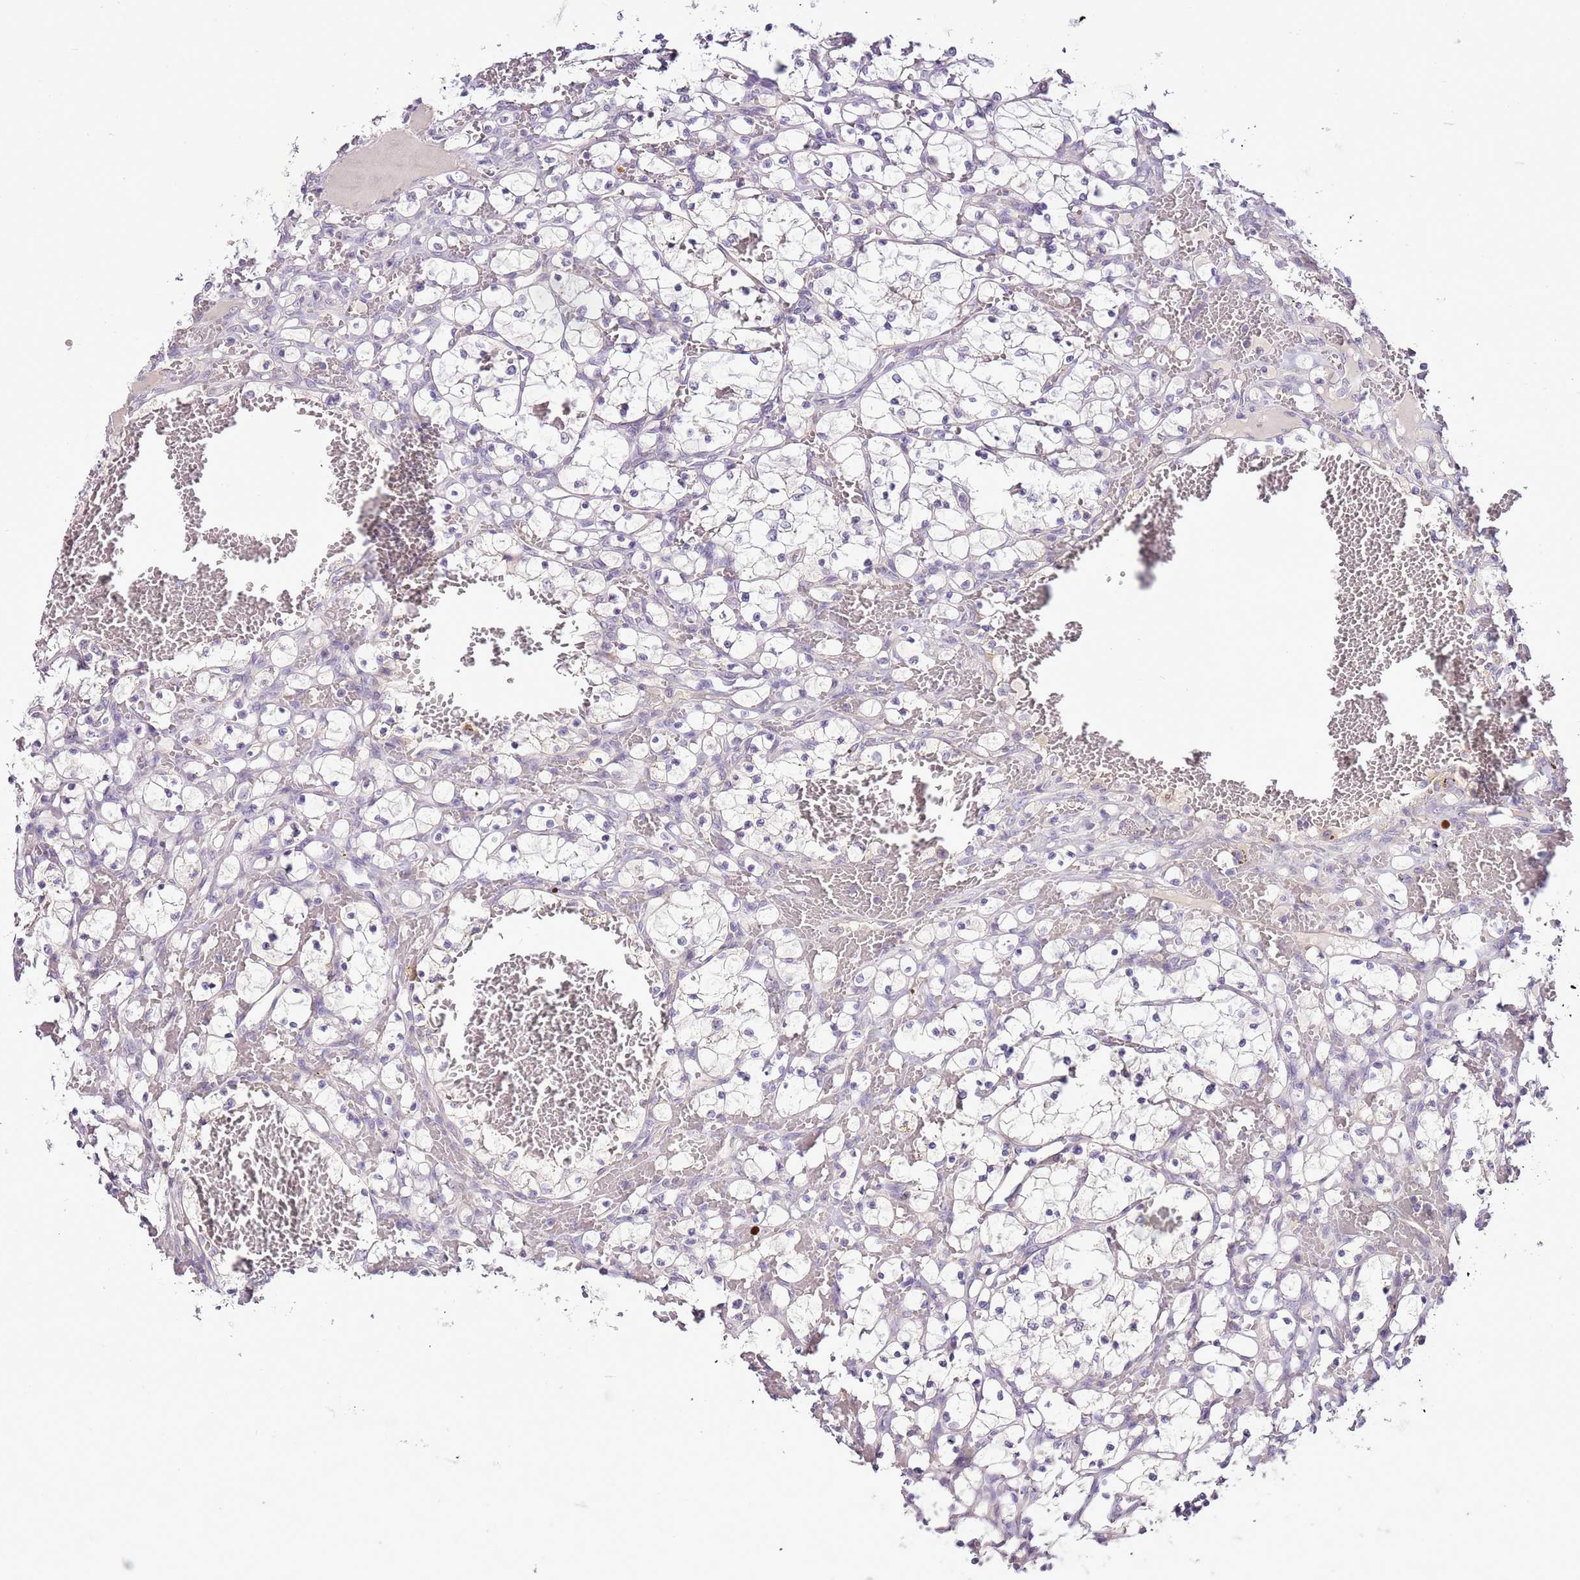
{"staining": {"intensity": "negative", "quantity": "none", "location": "none"}, "tissue": "renal cancer", "cell_type": "Tumor cells", "image_type": "cancer", "snomed": [{"axis": "morphology", "description": "Adenocarcinoma, NOS"}, {"axis": "topography", "description": "Kidney"}], "caption": "There is no significant staining in tumor cells of adenocarcinoma (renal).", "gene": "CMKLR1", "patient": {"sex": "female", "age": 69}}